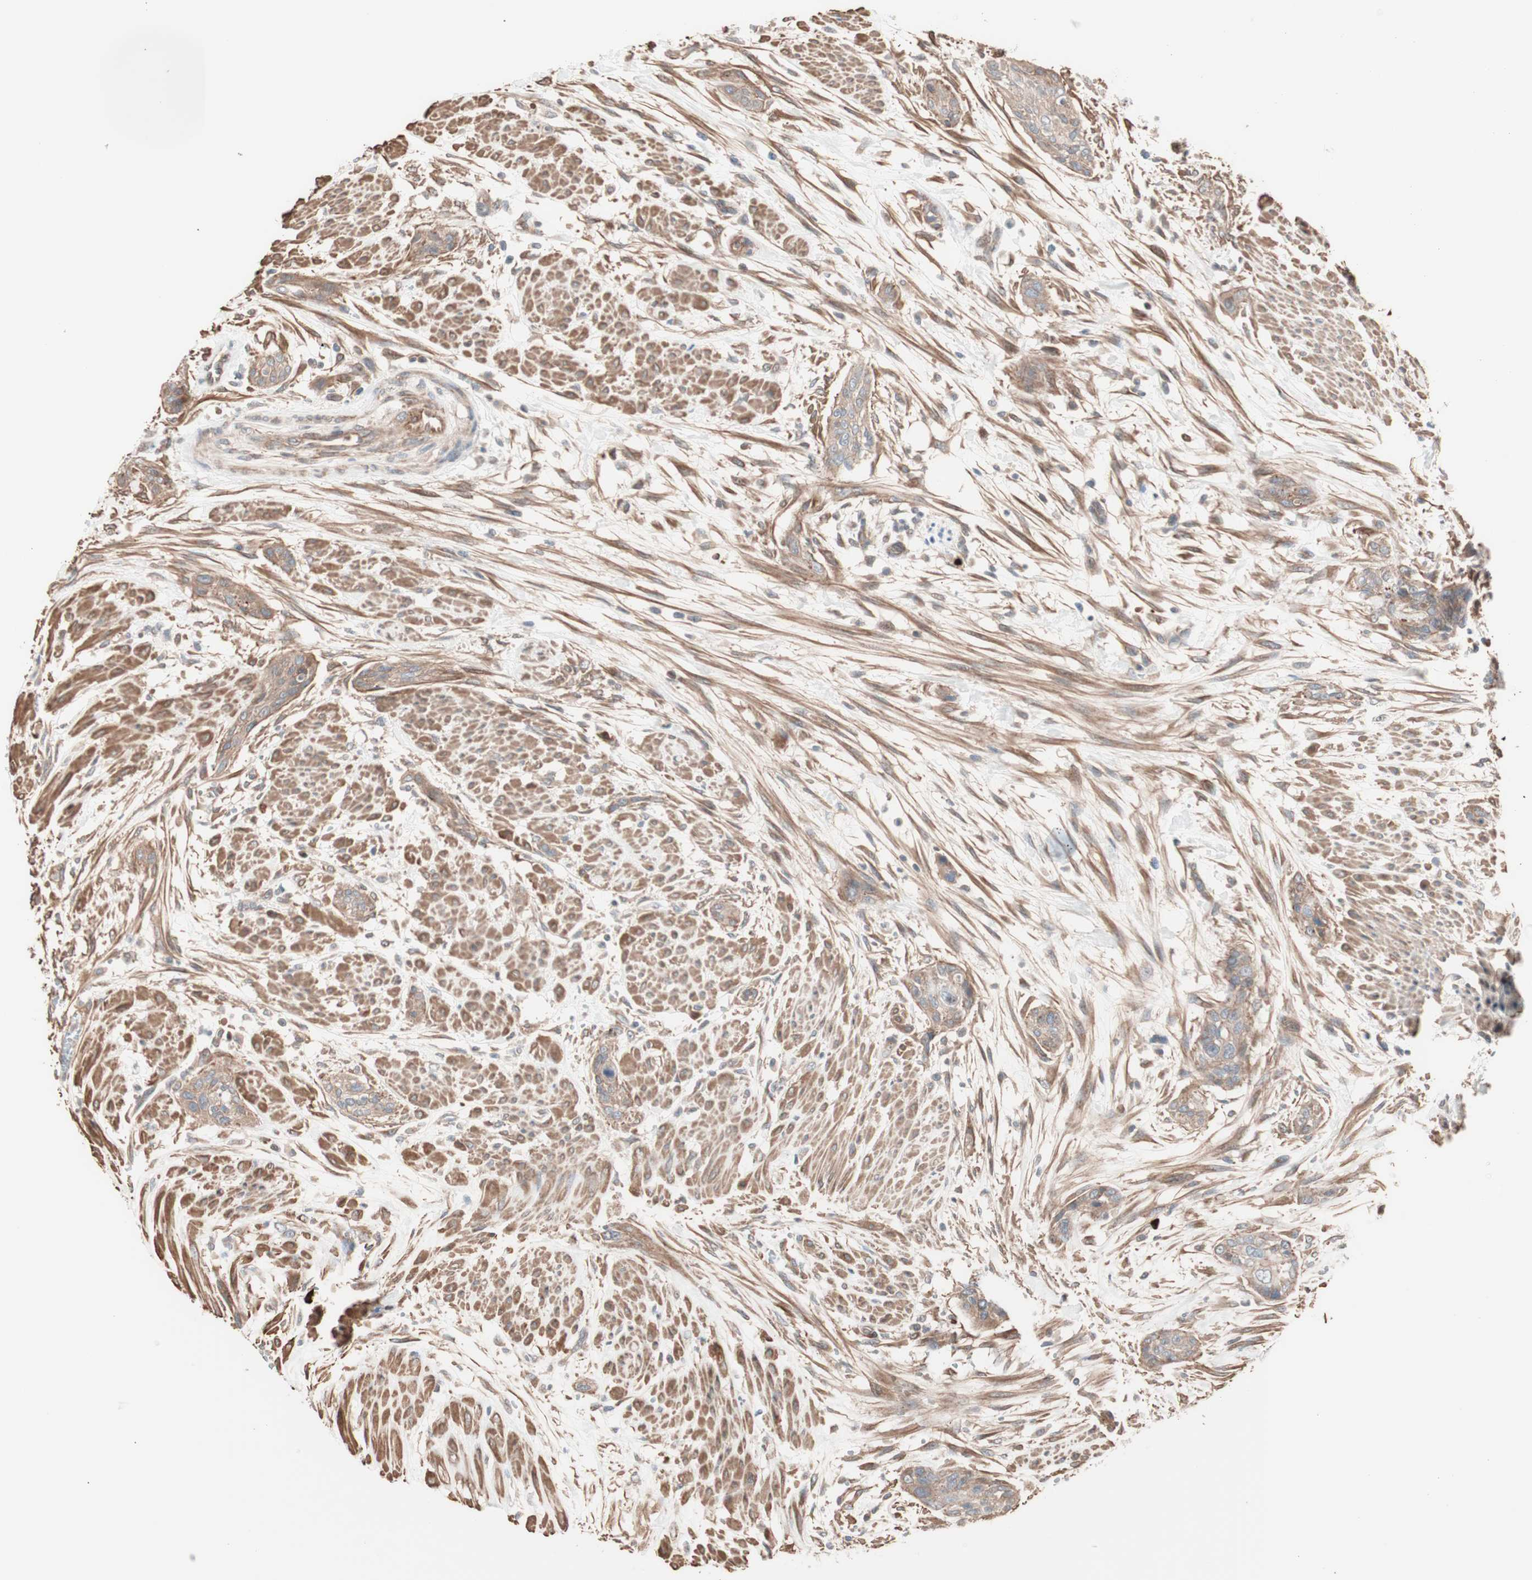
{"staining": {"intensity": "moderate", "quantity": ">75%", "location": "cytoplasmic/membranous"}, "tissue": "urothelial cancer", "cell_type": "Tumor cells", "image_type": "cancer", "snomed": [{"axis": "morphology", "description": "Urothelial carcinoma, High grade"}, {"axis": "topography", "description": "Urinary bladder"}], "caption": "Immunohistochemical staining of human high-grade urothelial carcinoma demonstrates medium levels of moderate cytoplasmic/membranous protein staining in approximately >75% of tumor cells. (DAB IHC with brightfield microscopy, high magnification).", "gene": "ALG5", "patient": {"sex": "male", "age": 35}}